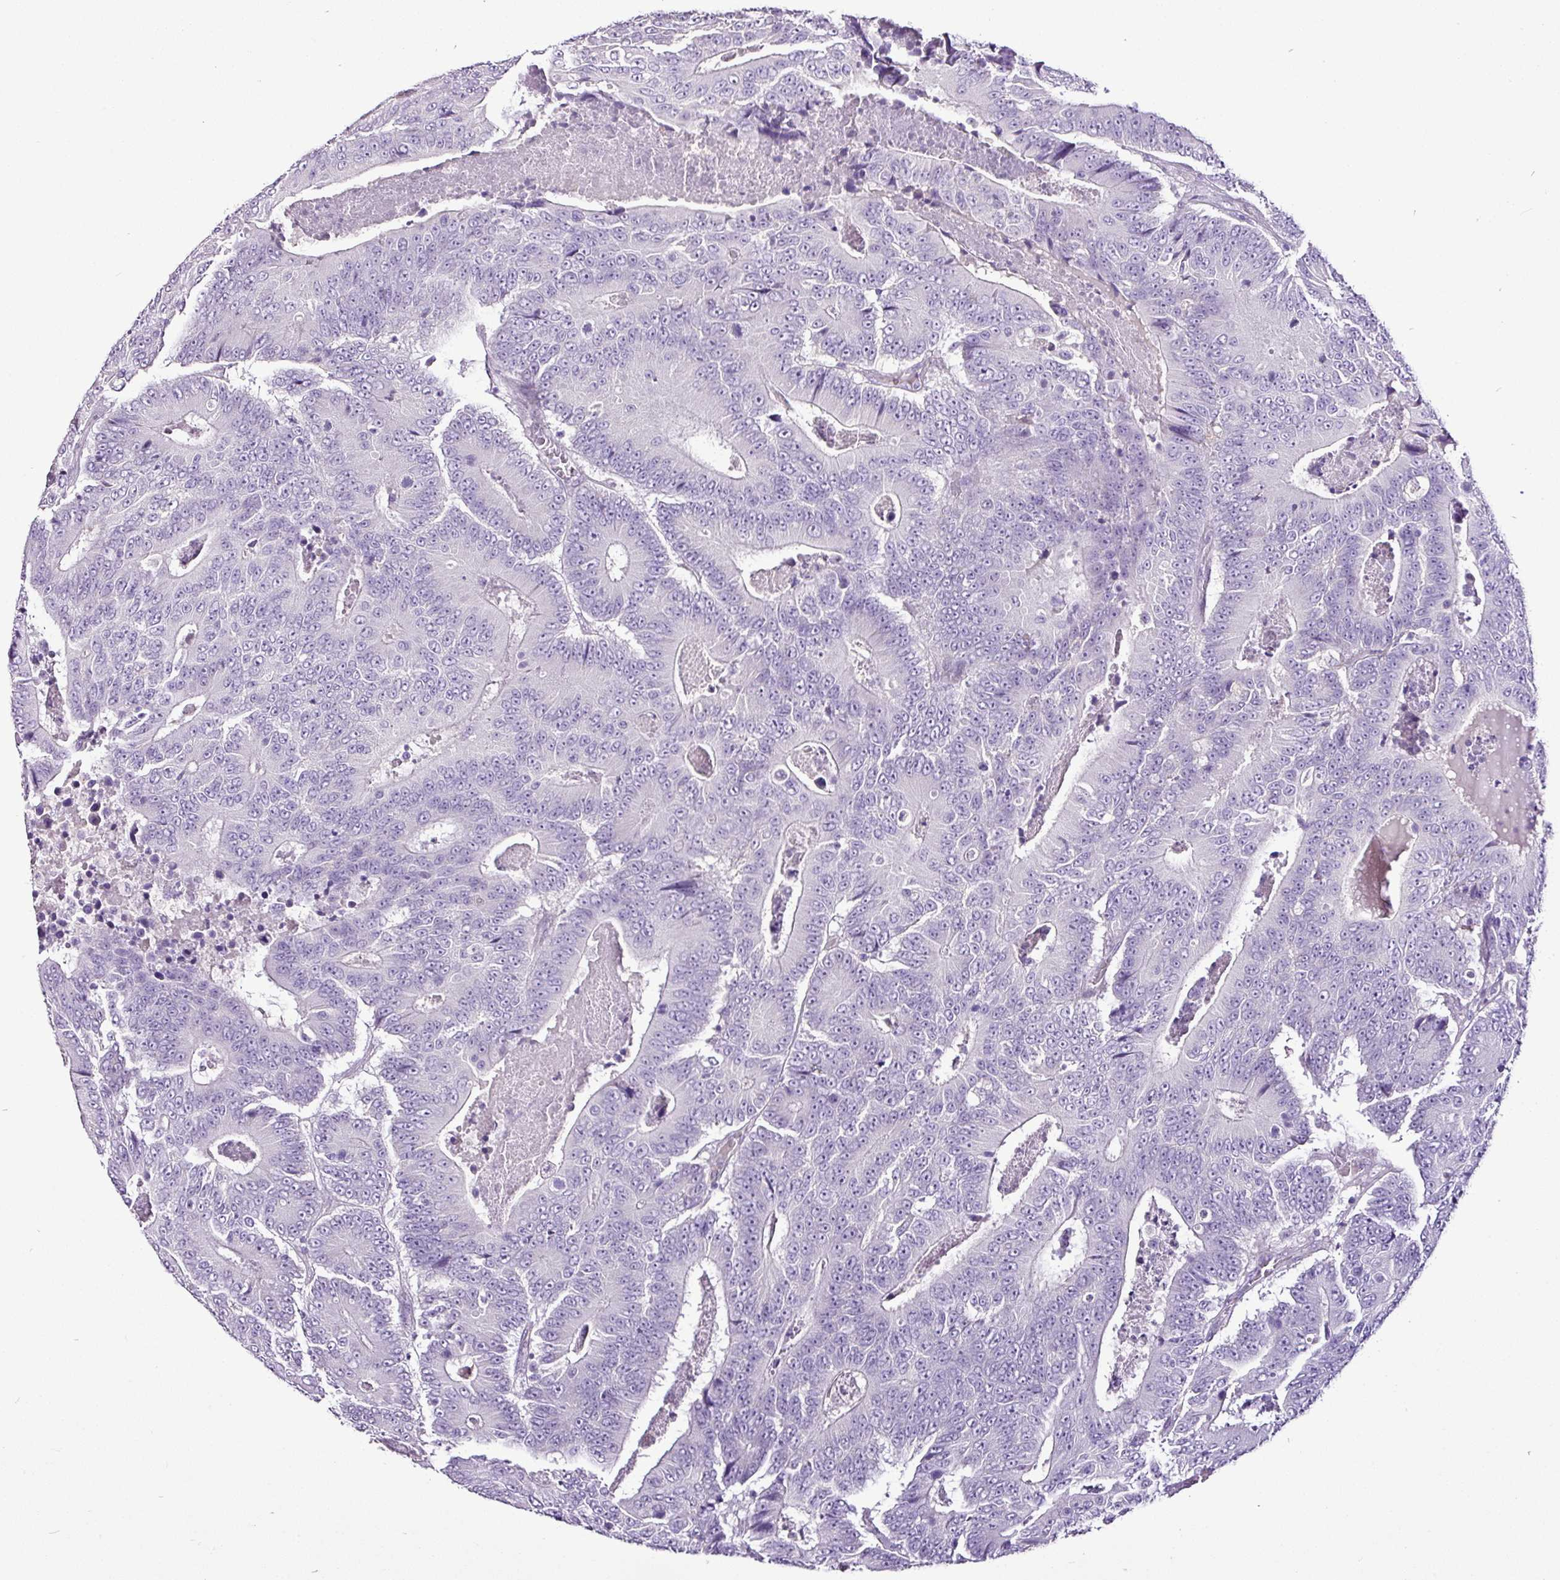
{"staining": {"intensity": "negative", "quantity": "none", "location": "none"}, "tissue": "colorectal cancer", "cell_type": "Tumor cells", "image_type": "cancer", "snomed": [{"axis": "morphology", "description": "Adenocarcinoma, NOS"}, {"axis": "topography", "description": "Colon"}], "caption": "The photomicrograph demonstrates no staining of tumor cells in colorectal cancer.", "gene": "ESR1", "patient": {"sex": "male", "age": 83}}